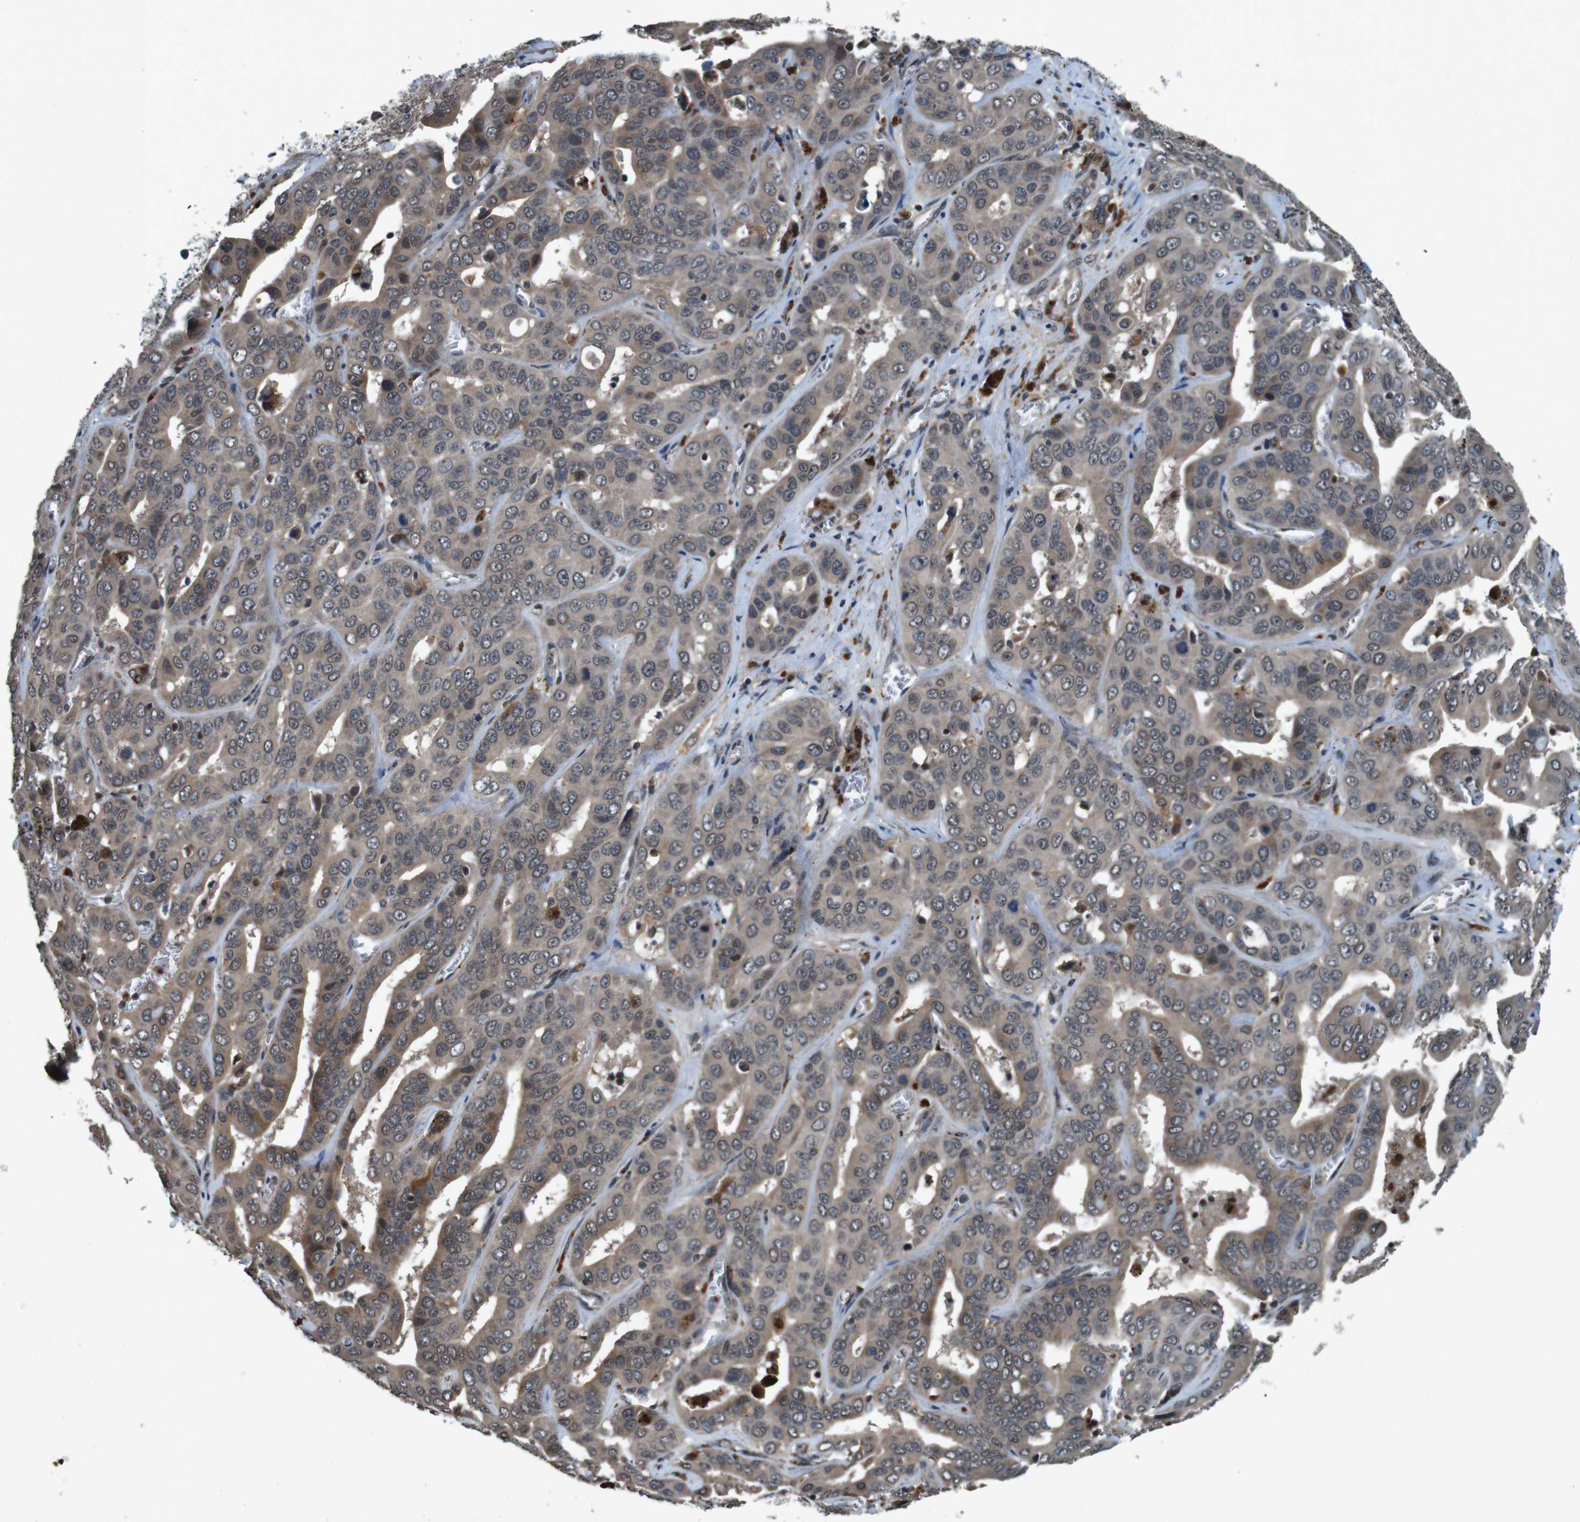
{"staining": {"intensity": "weak", "quantity": ">75%", "location": "cytoplasmic/membranous"}, "tissue": "liver cancer", "cell_type": "Tumor cells", "image_type": "cancer", "snomed": [{"axis": "morphology", "description": "Cholangiocarcinoma"}, {"axis": "topography", "description": "Liver"}], "caption": "About >75% of tumor cells in human liver cancer (cholangiocarcinoma) show weak cytoplasmic/membranous protein positivity as visualized by brown immunohistochemical staining.", "gene": "SOCS1", "patient": {"sex": "female", "age": 52}}